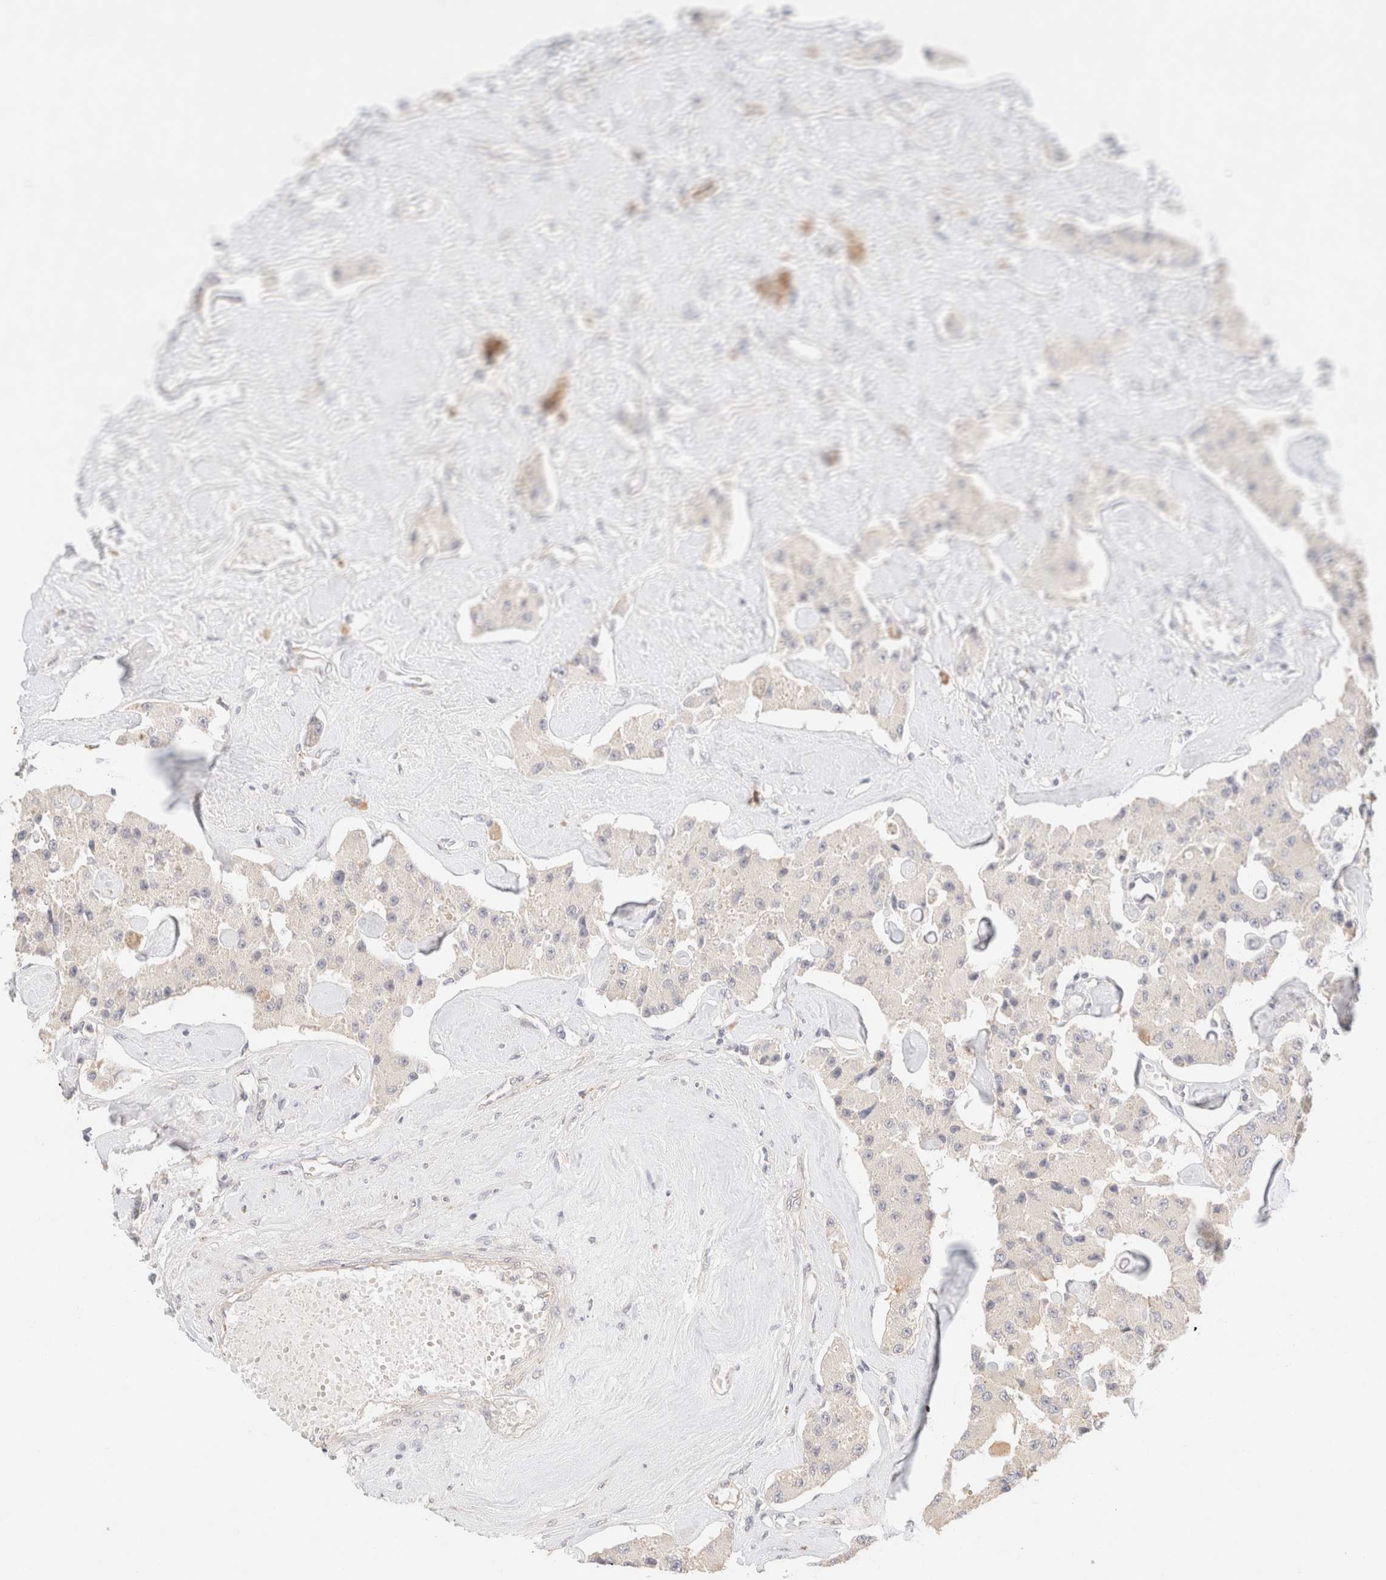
{"staining": {"intensity": "negative", "quantity": "none", "location": "none"}, "tissue": "carcinoid", "cell_type": "Tumor cells", "image_type": "cancer", "snomed": [{"axis": "morphology", "description": "Carcinoid, malignant, NOS"}, {"axis": "topography", "description": "Pancreas"}], "caption": "IHC of carcinoid (malignant) exhibits no positivity in tumor cells.", "gene": "SNTB1", "patient": {"sex": "male", "age": 41}}